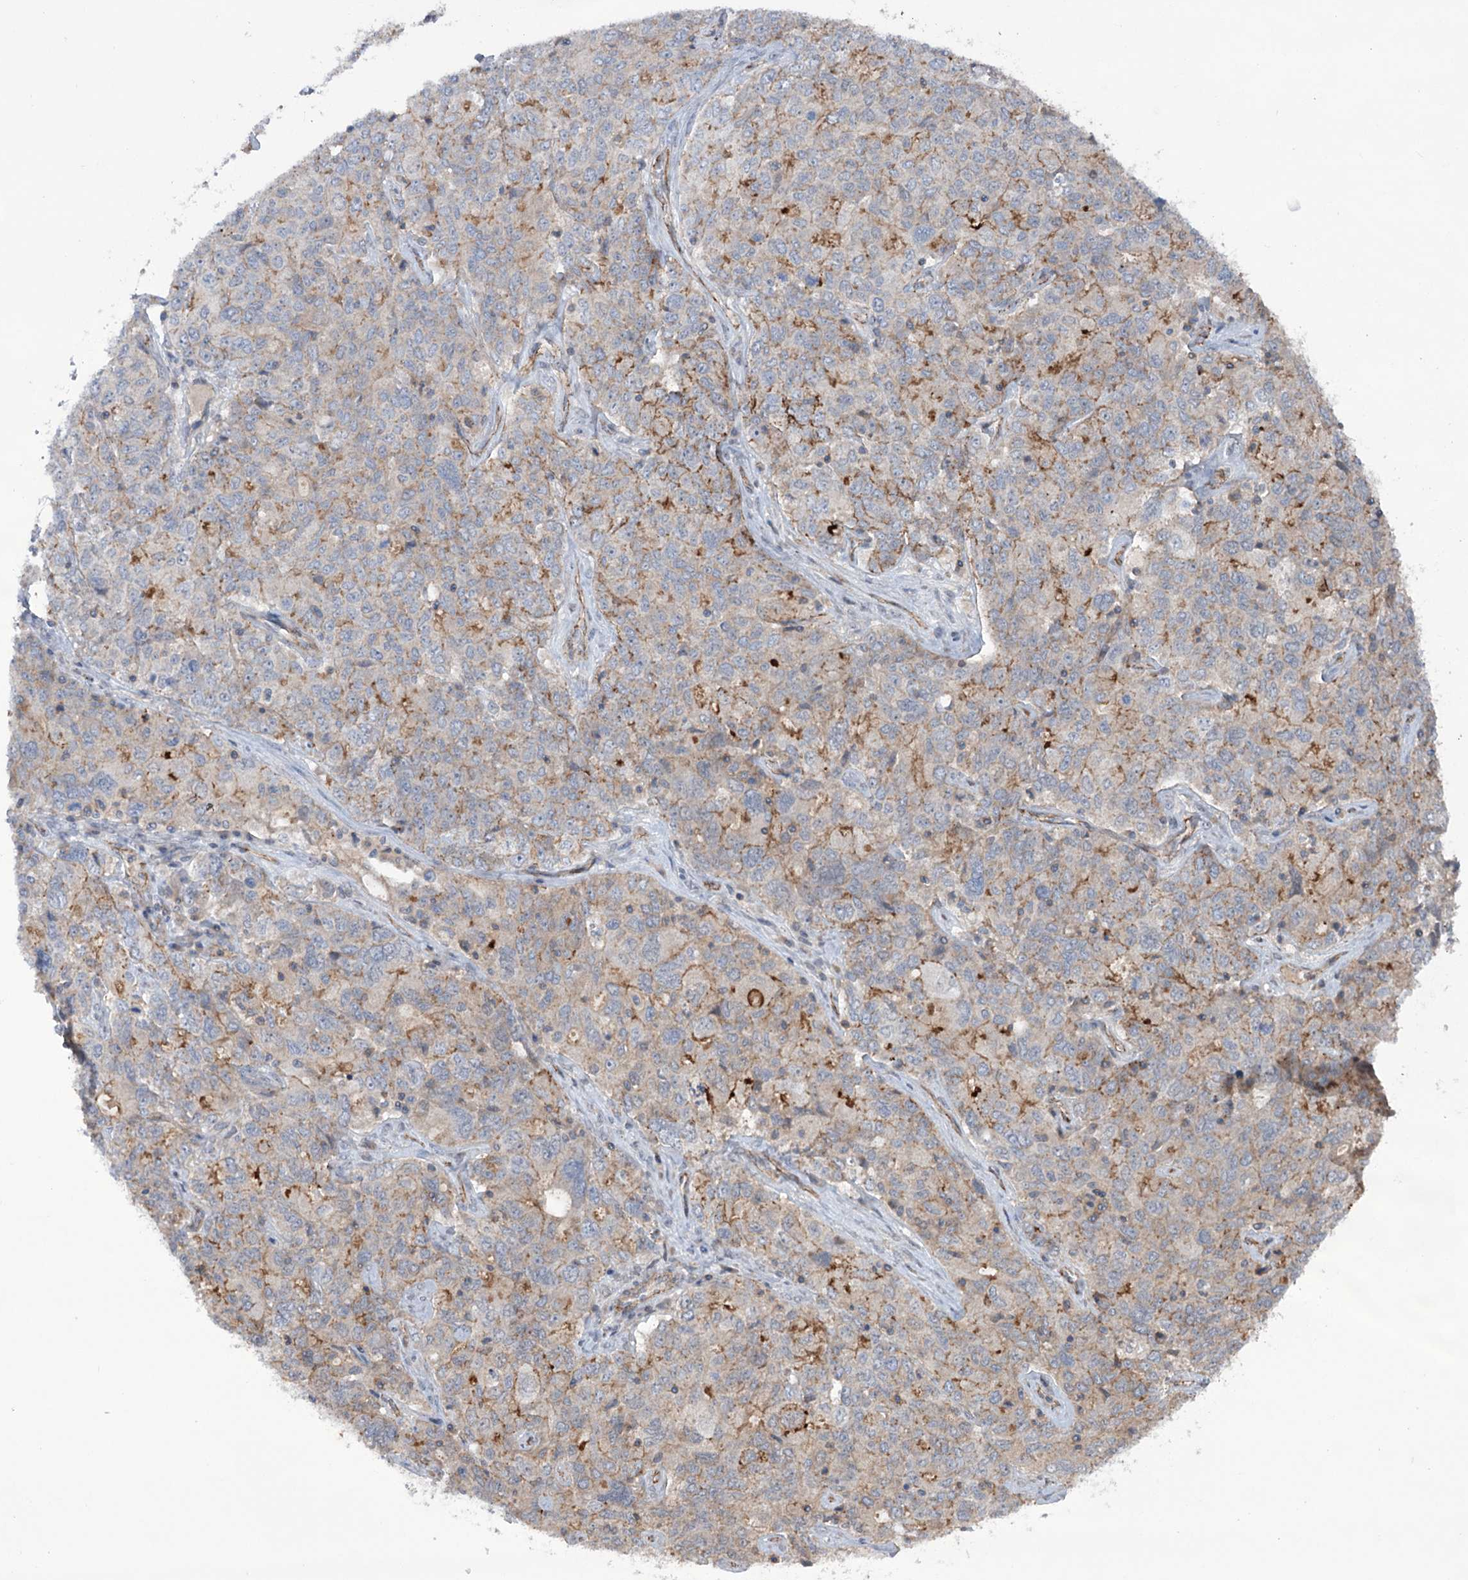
{"staining": {"intensity": "moderate", "quantity": "<25%", "location": "cytoplasmic/membranous"}, "tissue": "ovarian cancer", "cell_type": "Tumor cells", "image_type": "cancer", "snomed": [{"axis": "morphology", "description": "Carcinoma, endometroid"}, {"axis": "topography", "description": "Ovary"}], "caption": "Immunohistochemical staining of human ovarian cancer reveals moderate cytoplasmic/membranous protein expression in approximately <25% of tumor cells. Using DAB (3,3'-diaminobenzidine) (brown) and hematoxylin (blue) stains, captured at high magnification using brightfield microscopy.", "gene": "TRIM71", "patient": {"sex": "female", "age": 62}}